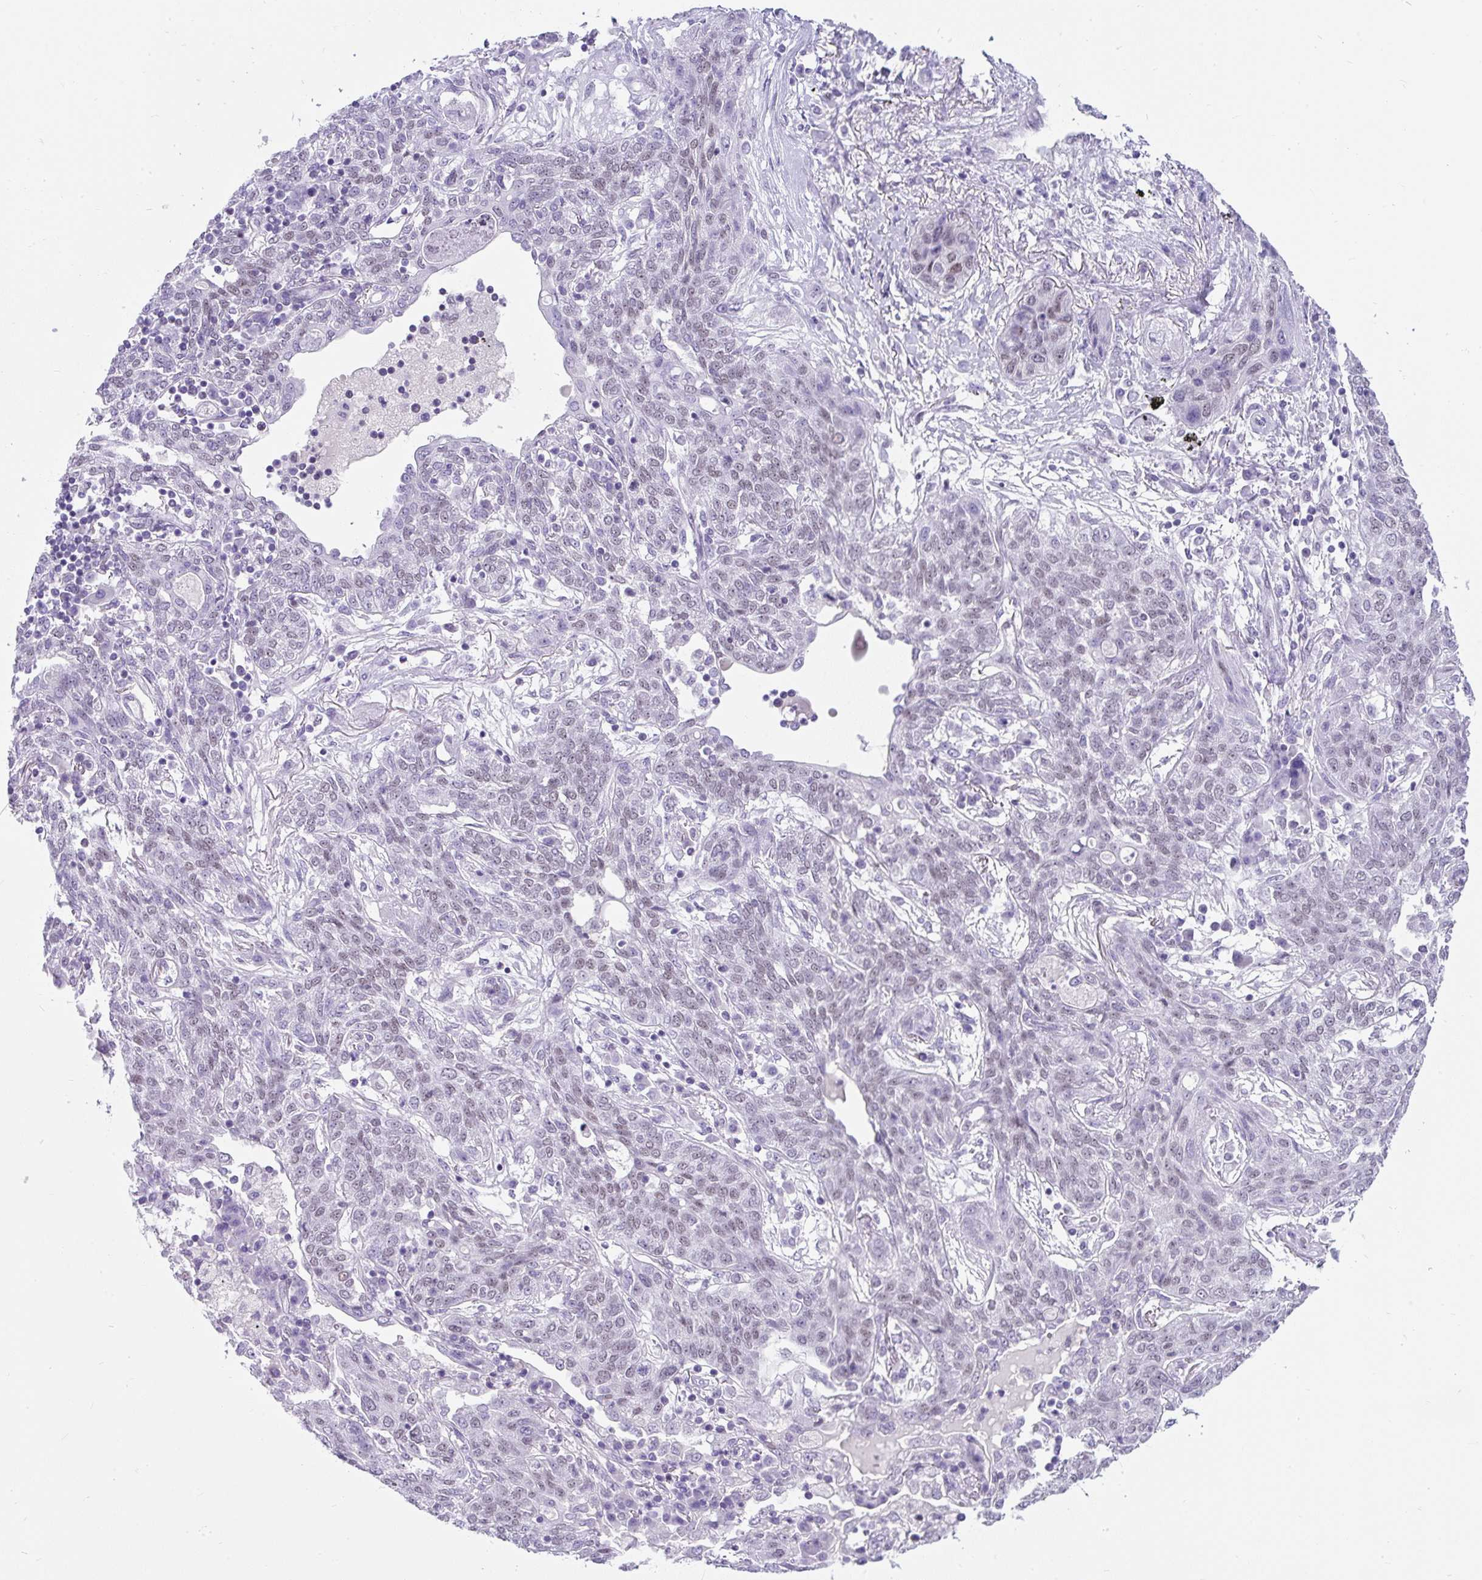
{"staining": {"intensity": "negative", "quantity": "none", "location": "none"}, "tissue": "lung cancer", "cell_type": "Tumor cells", "image_type": "cancer", "snomed": [{"axis": "morphology", "description": "Squamous cell carcinoma, NOS"}, {"axis": "topography", "description": "Lung"}], "caption": "Lung cancer (squamous cell carcinoma) was stained to show a protein in brown. There is no significant positivity in tumor cells.", "gene": "PLCXD2", "patient": {"sex": "female", "age": 70}}